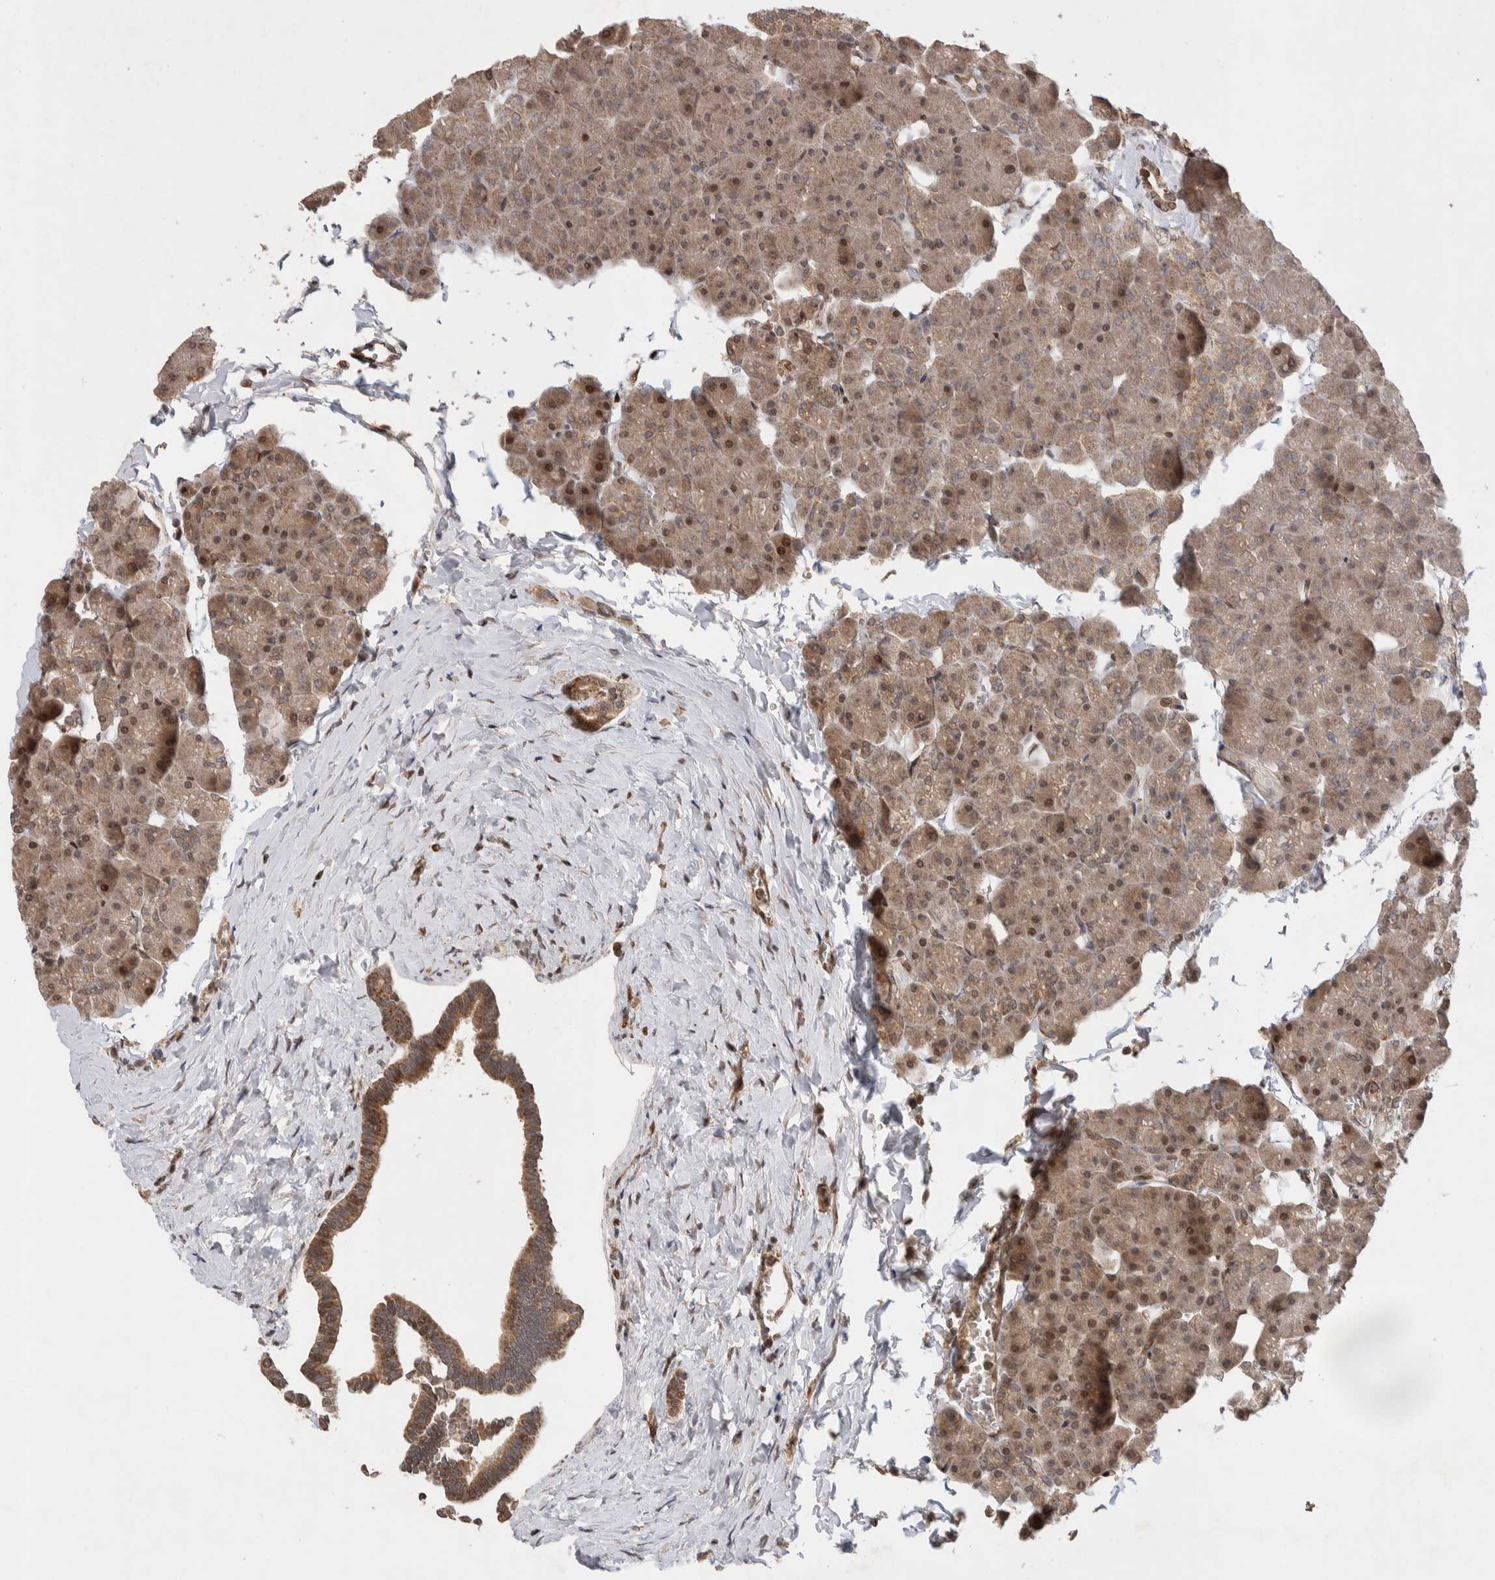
{"staining": {"intensity": "moderate", "quantity": ">75%", "location": "cytoplasmic/membranous,nuclear"}, "tissue": "pancreas", "cell_type": "Exocrine glandular cells", "image_type": "normal", "snomed": [{"axis": "morphology", "description": "Normal tissue, NOS"}, {"axis": "topography", "description": "Pancreas"}], "caption": "High-power microscopy captured an immunohistochemistry (IHC) photomicrograph of benign pancreas, revealing moderate cytoplasmic/membranous,nuclear expression in about >75% of exocrine glandular cells. The staining is performed using DAB brown chromogen to label protein expression. The nuclei are counter-stained blue using hematoxylin.", "gene": "TOR1B", "patient": {"sex": "male", "age": 35}}